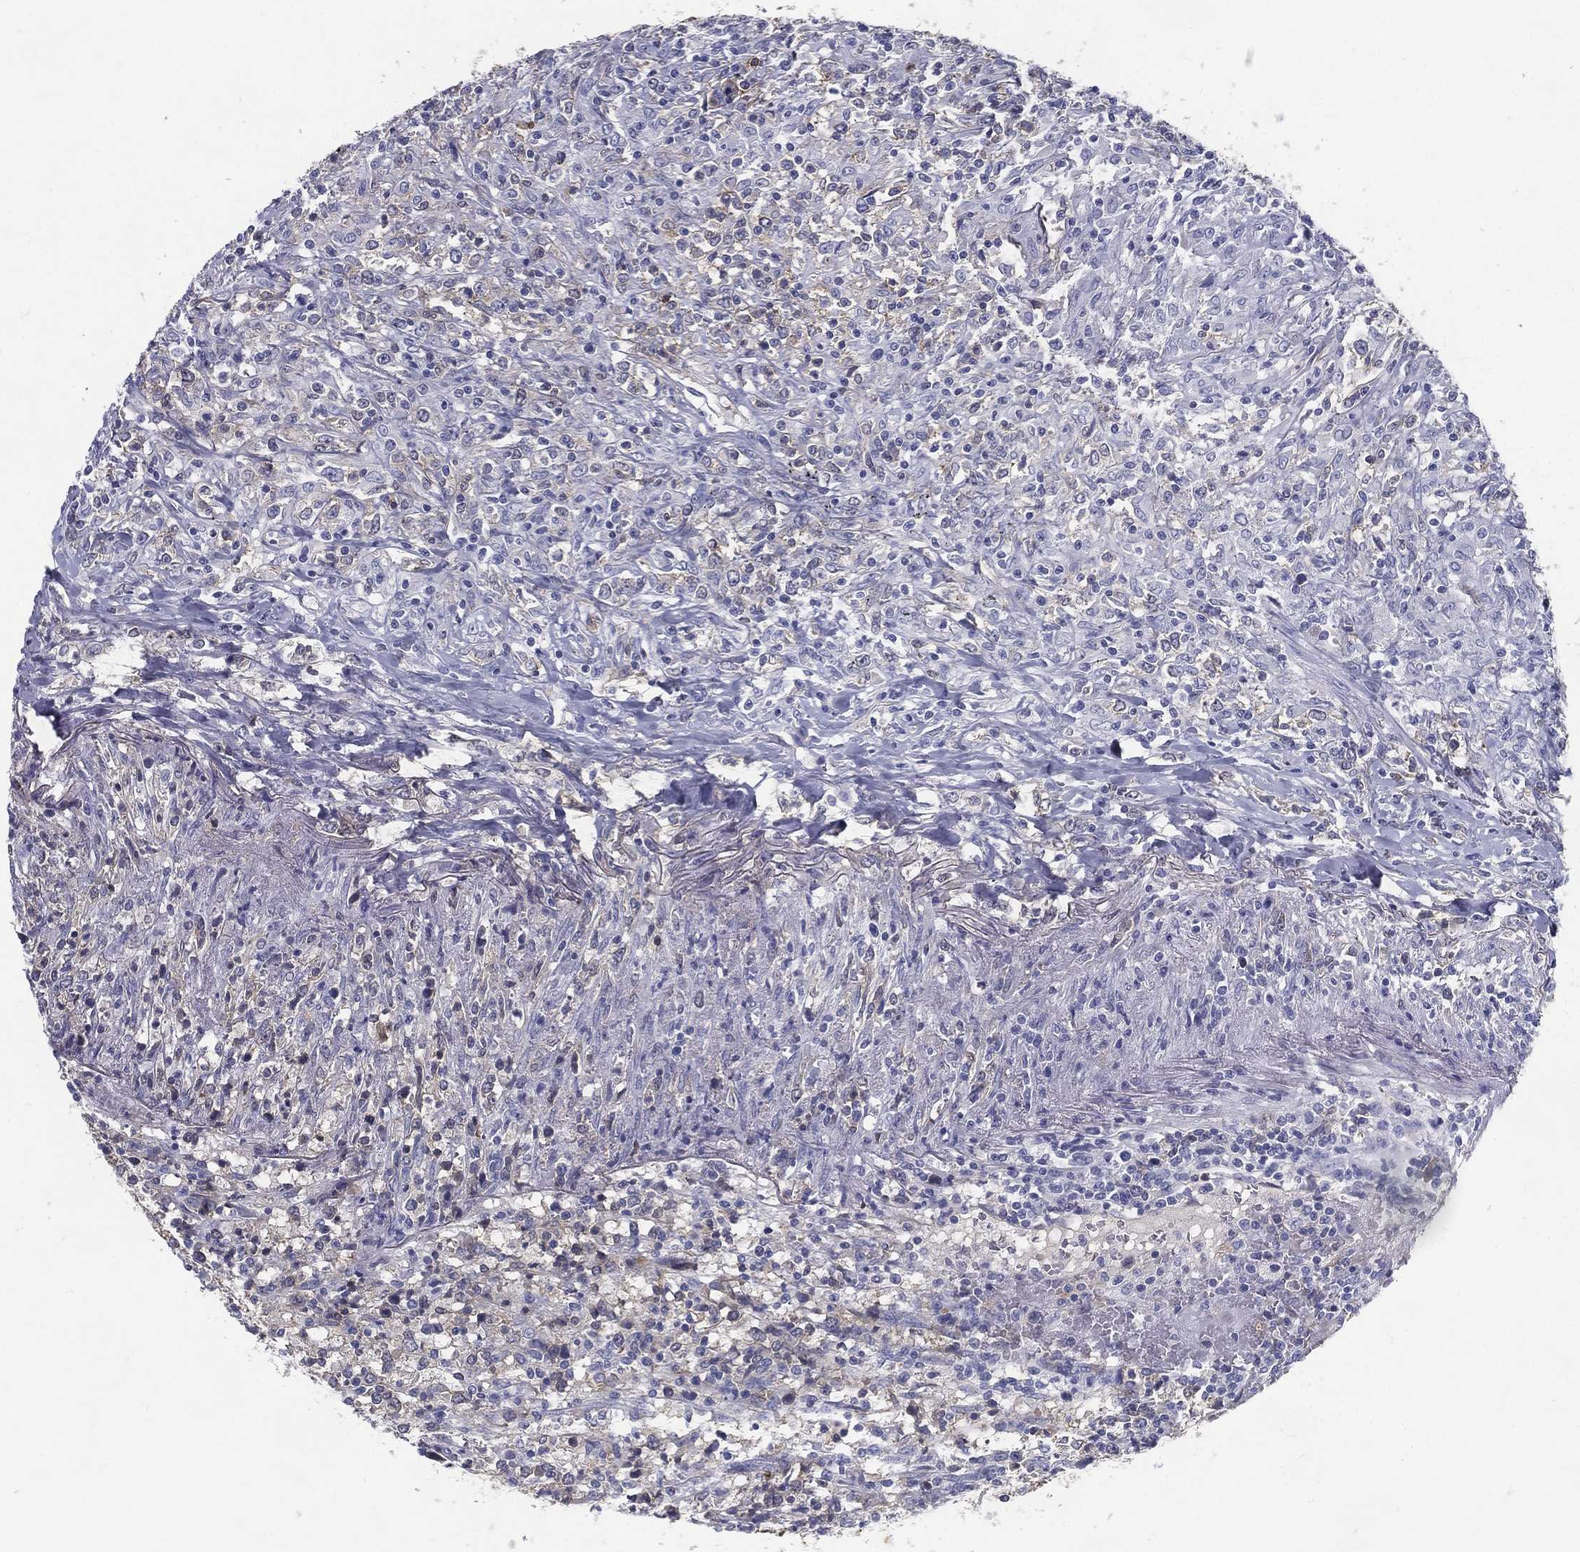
{"staining": {"intensity": "negative", "quantity": "none", "location": "none"}, "tissue": "lymphoma", "cell_type": "Tumor cells", "image_type": "cancer", "snomed": [{"axis": "morphology", "description": "Malignant lymphoma, non-Hodgkin's type, High grade"}, {"axis": "topography", "description": "Lung"}], "caption": "Immunohistochemical staining of human lymphoma displays no significant staining in tumor cells.", "gene": "RGS13", "patient": {"sex": "male", "age": 79}}